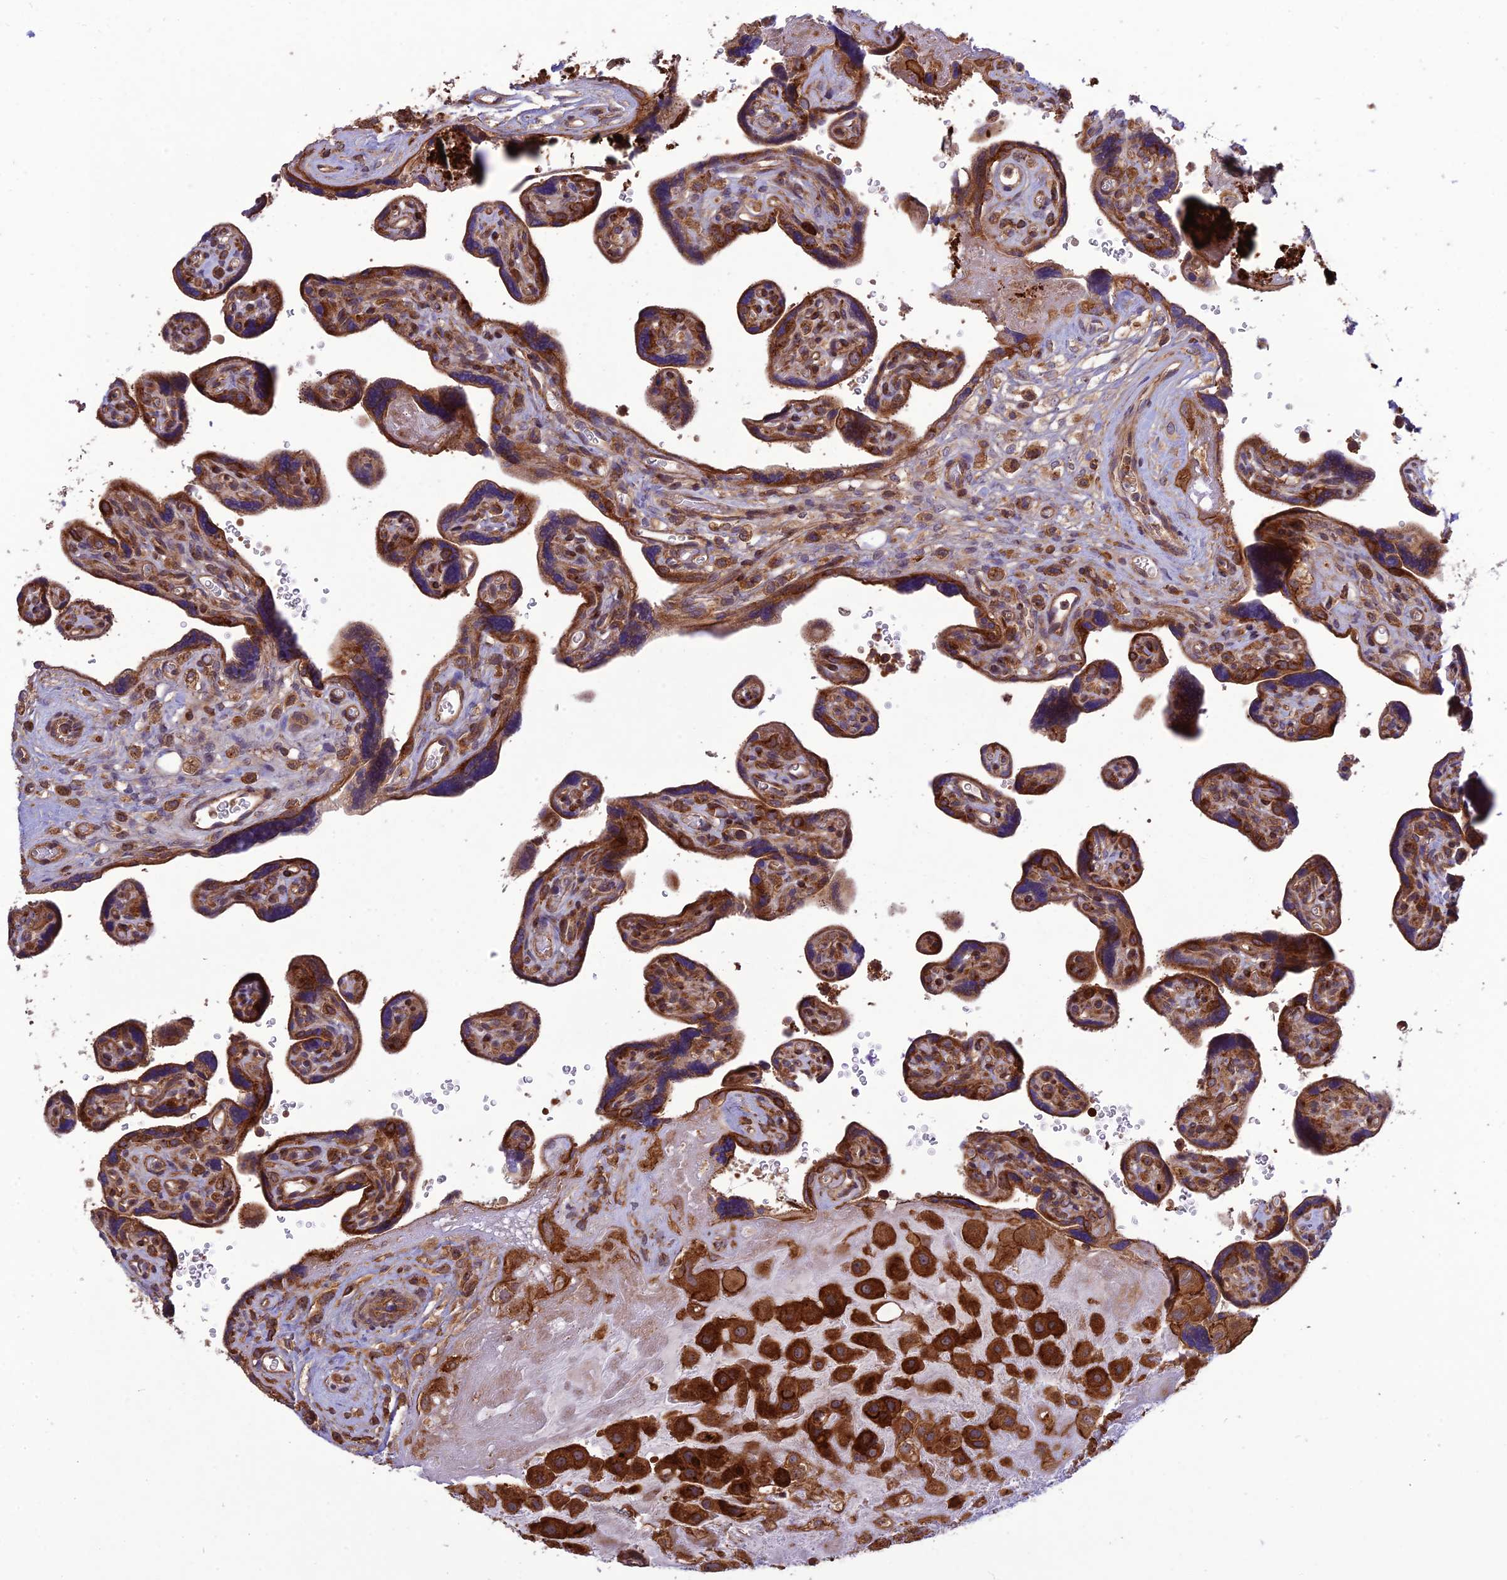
{"staining": {"intensity": "strong", "quantity": ">75%", "location": "cytoplasmic/membranous"}, "tissue": "placenta", "cell_type": "Decidual cells", "image_type": "normal", "snomed": [{"axis": "morphology", "description": "Normal tissue, NOS"}, {"axis": "topography", "description": "Placenta"}], "caption": "Decidual cells demonstrate high levels of strong cytoplasmic/membranous expression in about >75% of cells in normal human placenta. (DAB (3,3'-diaminobenzidine) IHC with brightfield microscopy, high magnification).", "gene": "TMEM131L", "patient": {"sex": "female", "age": 39}}